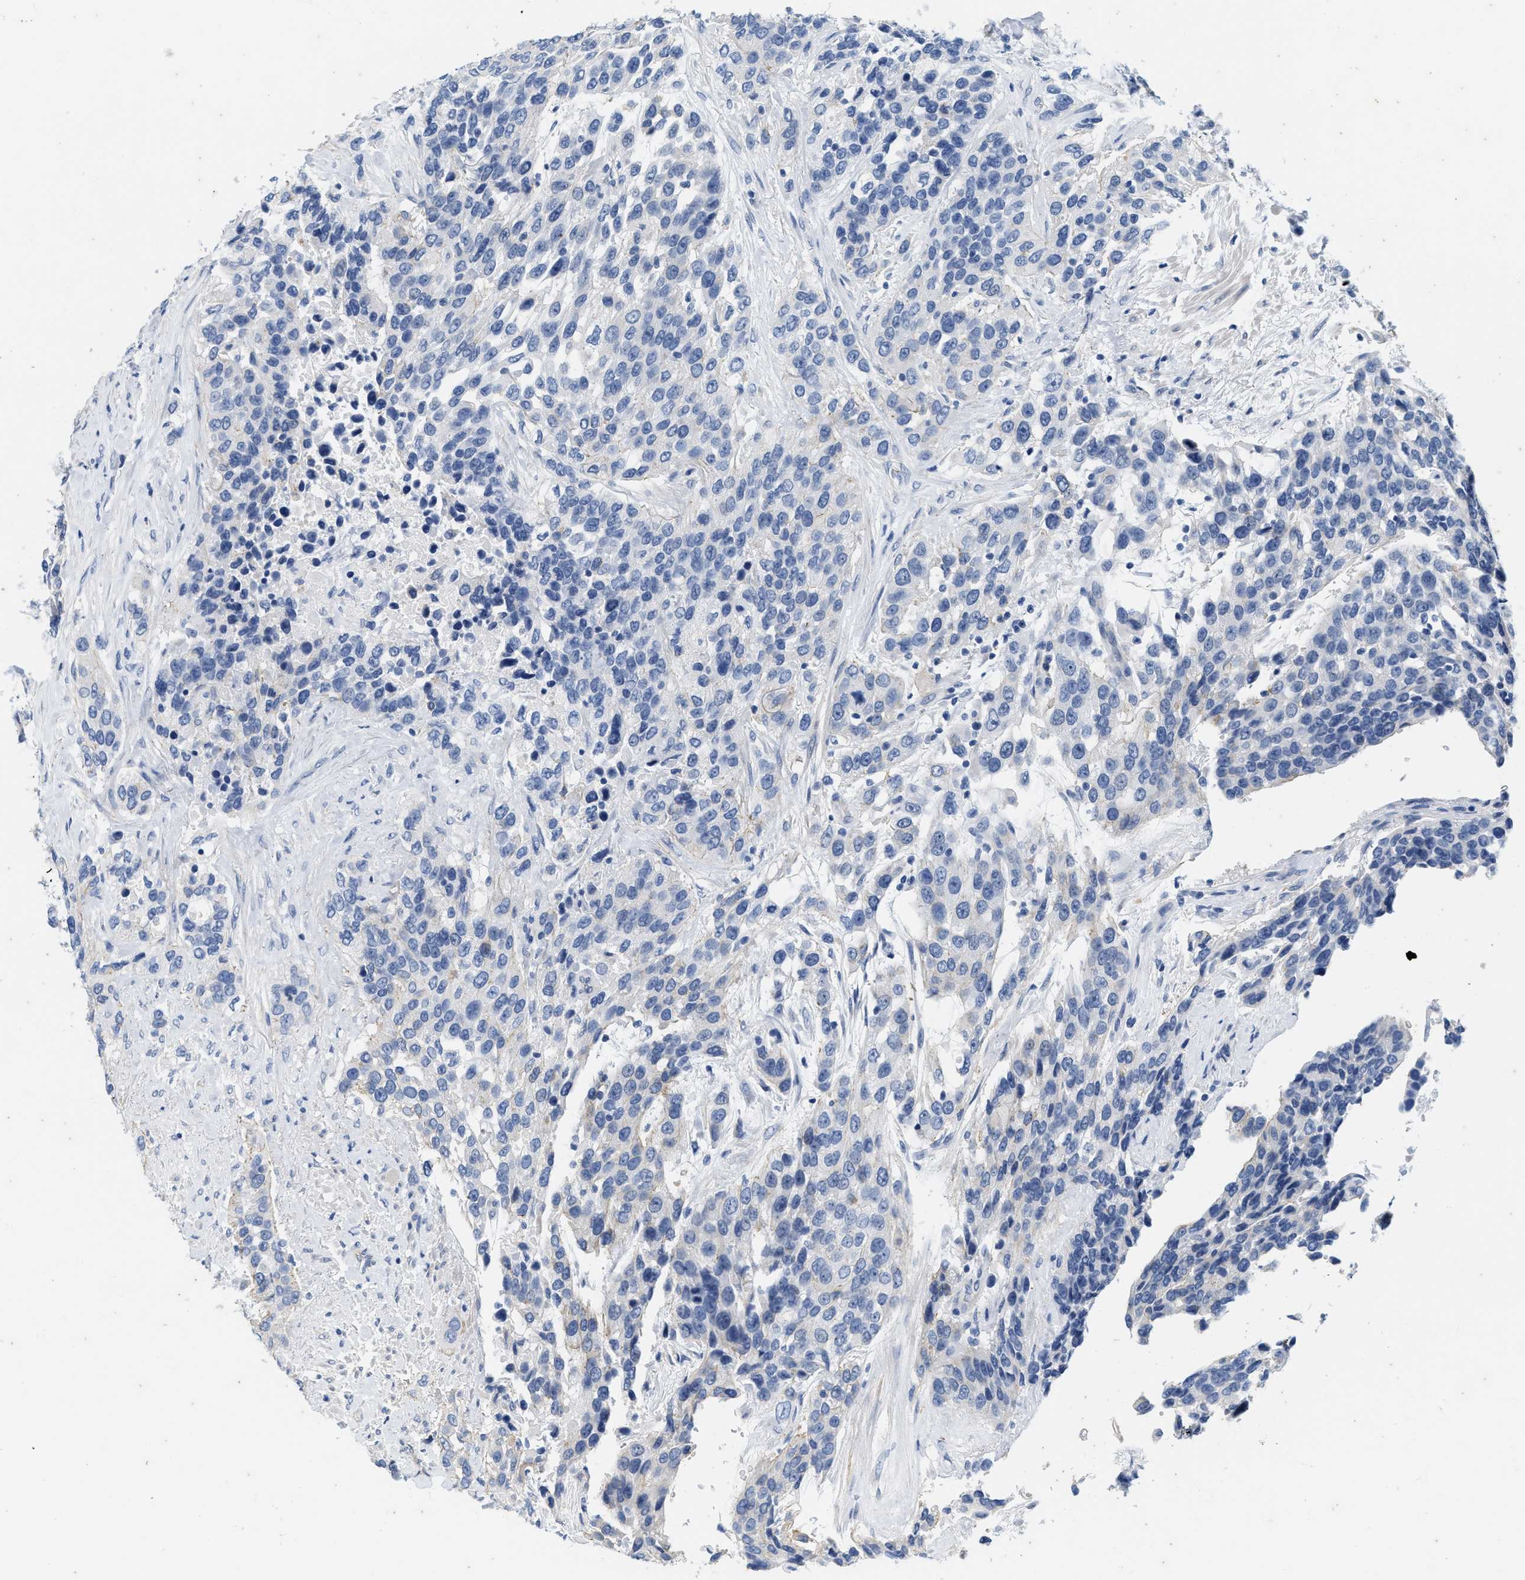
{"staining": {"intensity": "negative", "quantity": "none", "location": "none"}, "tissue": "urothelial cancer", "cell_type": "Tumor cells", "image_type": "cancer", "snomed": [{"axis": "morphology", "description": "Urothelial carcinoma, High grade"}, {"axis": "topography", "description": "Urinary bladder"}], "caption": "Tumor cells are negative for brown protein staining in high-grade urothelial carcinoma.", "gene": "ABCB11", "patient": {"sex": "female", "age": 80}}